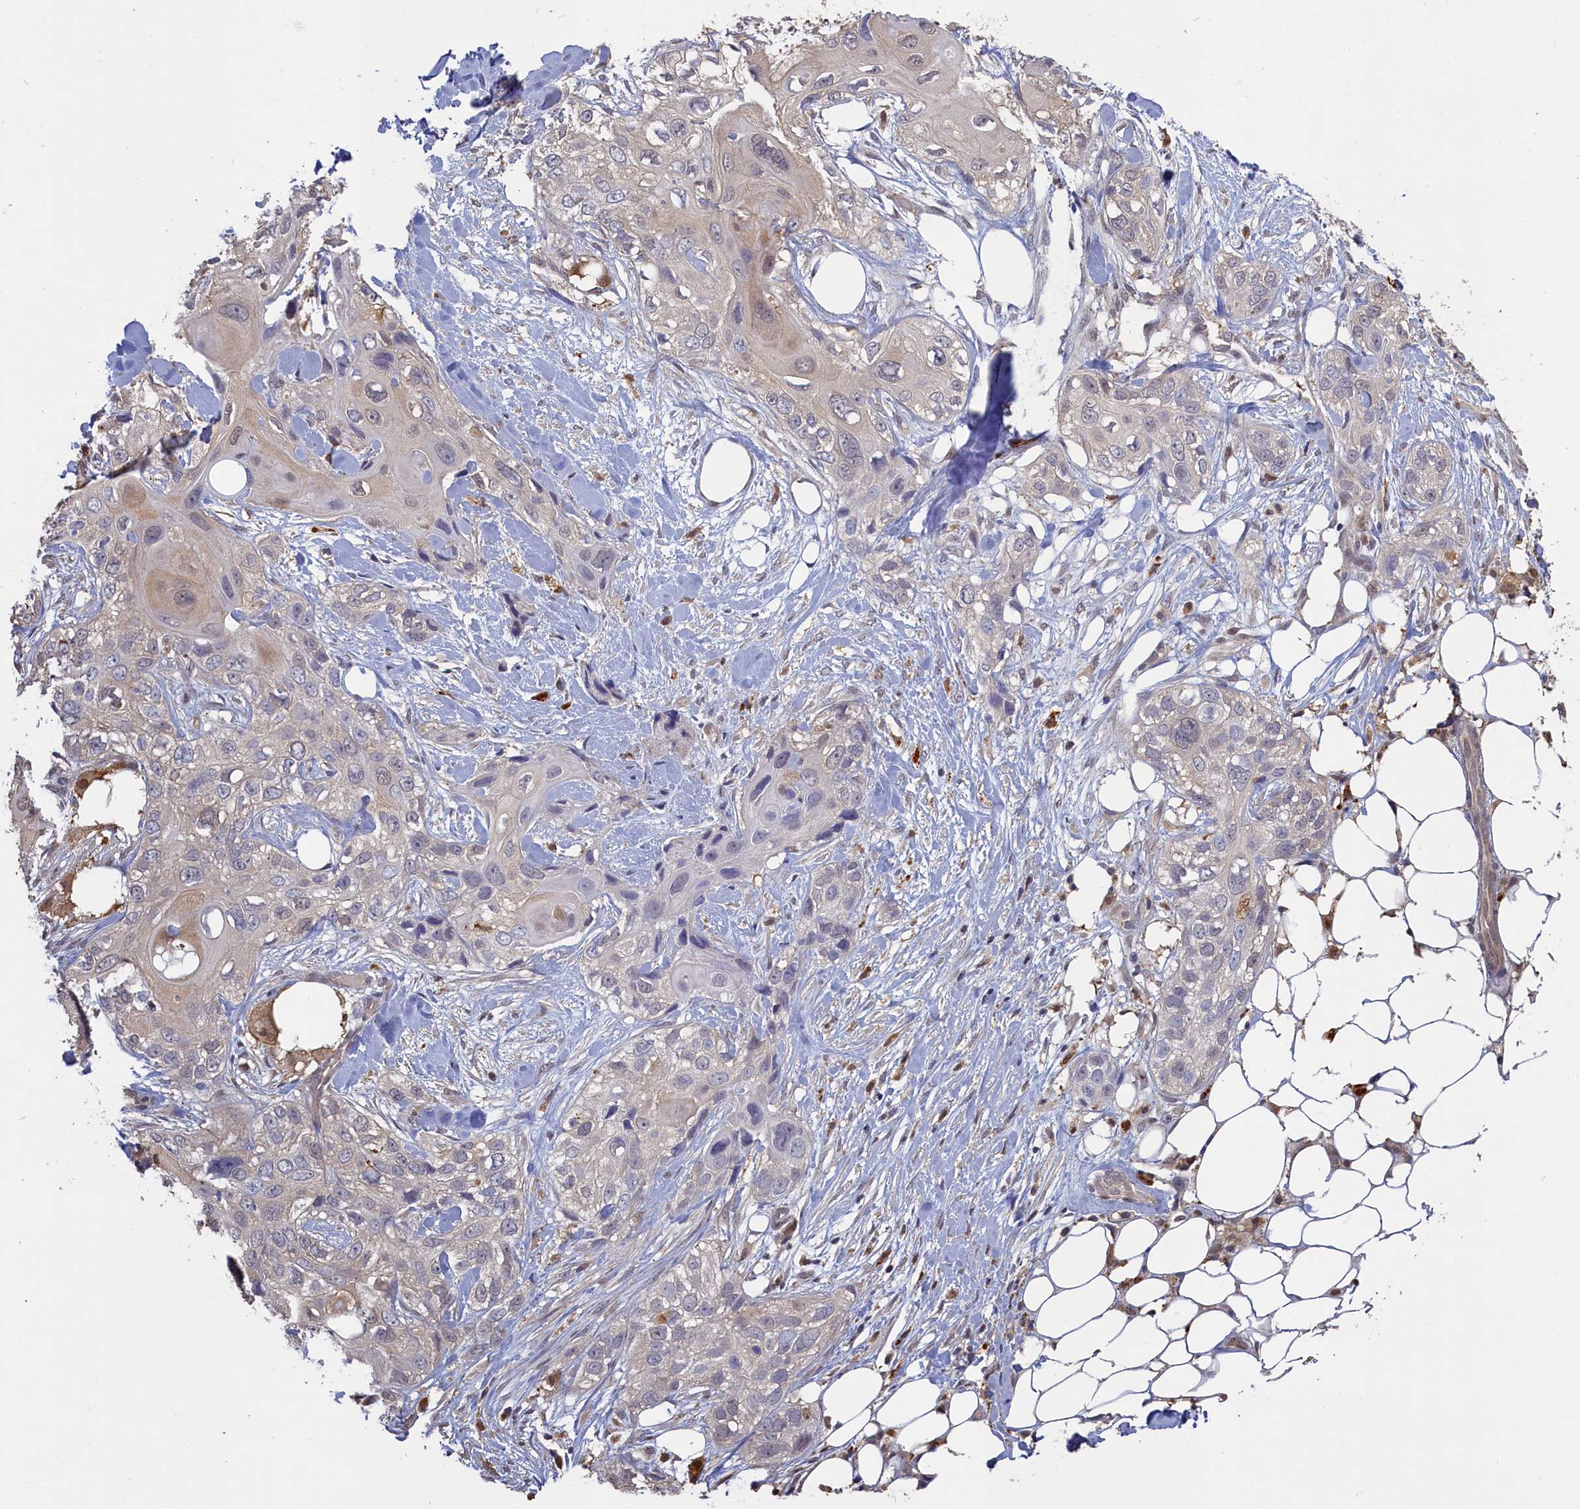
{"staining": {"intensity": "negative", "quantity": "none", "location": "none"}, "tissue": "skin cancer", "cell_type": "Tumor cells", "image_type": "cancer", "snomed": [{"axis": "morphology", "description": "Normal tissue, NOS"}, {"axis": "morphology", "description": "Squamous cell carcinoma, NOS"}, {"axis": "topography", "description": "Skin"}], "caption": "Immunohistochemistry image of squamous cell carcinoma (skin) stained for a protein (brown), which shows no staining in tumor cells.", "gene": "UCHL3", "patient": {"sex": "male", "age": 72}}